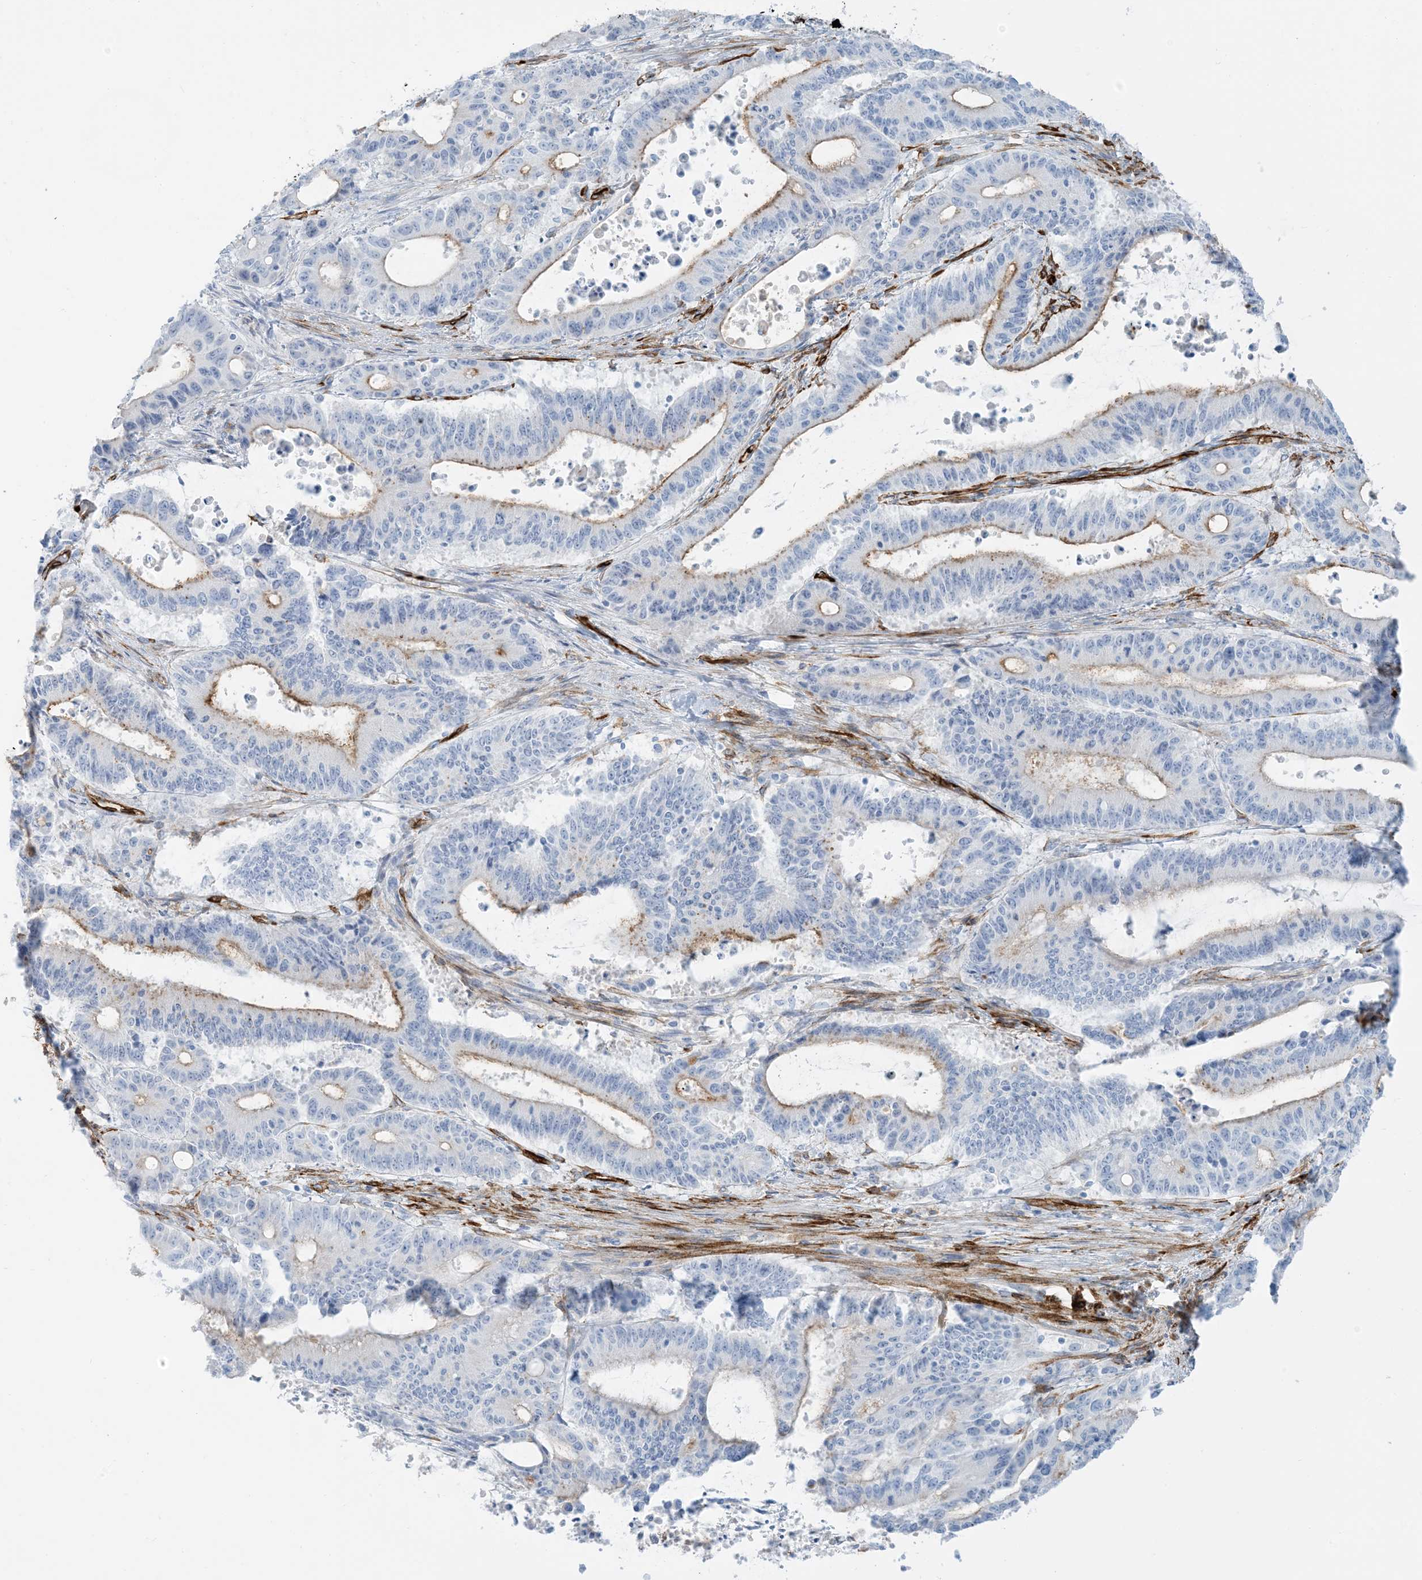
{"staining": {"intensity": "moderate", "quantity": "<25%", "location": "cytoplasmic/membranous"}, "tissue": "liver cancer", "cell_type": "Tumor cells", "image_type": "cancer", "snomed": [{"axis": "morphology", "description": "Normal tissue, NOS"}, {"axis": "morphology", "description": "Cholangiocarcinoma"}, {"axis": "topography", "description": "Liver"}, {"axis": "topography", "description": "Peripheral nerve tissue"}], "caption": "IHC image of human liver cholangiocarcinoma stained for a protein (brown), which displays low levels of moderate cytoplasmic/membranous expression in approximately <25% of tumor cells.", "gene": "EPS8L3", "patient": {"sex": "female", "age": 73}}